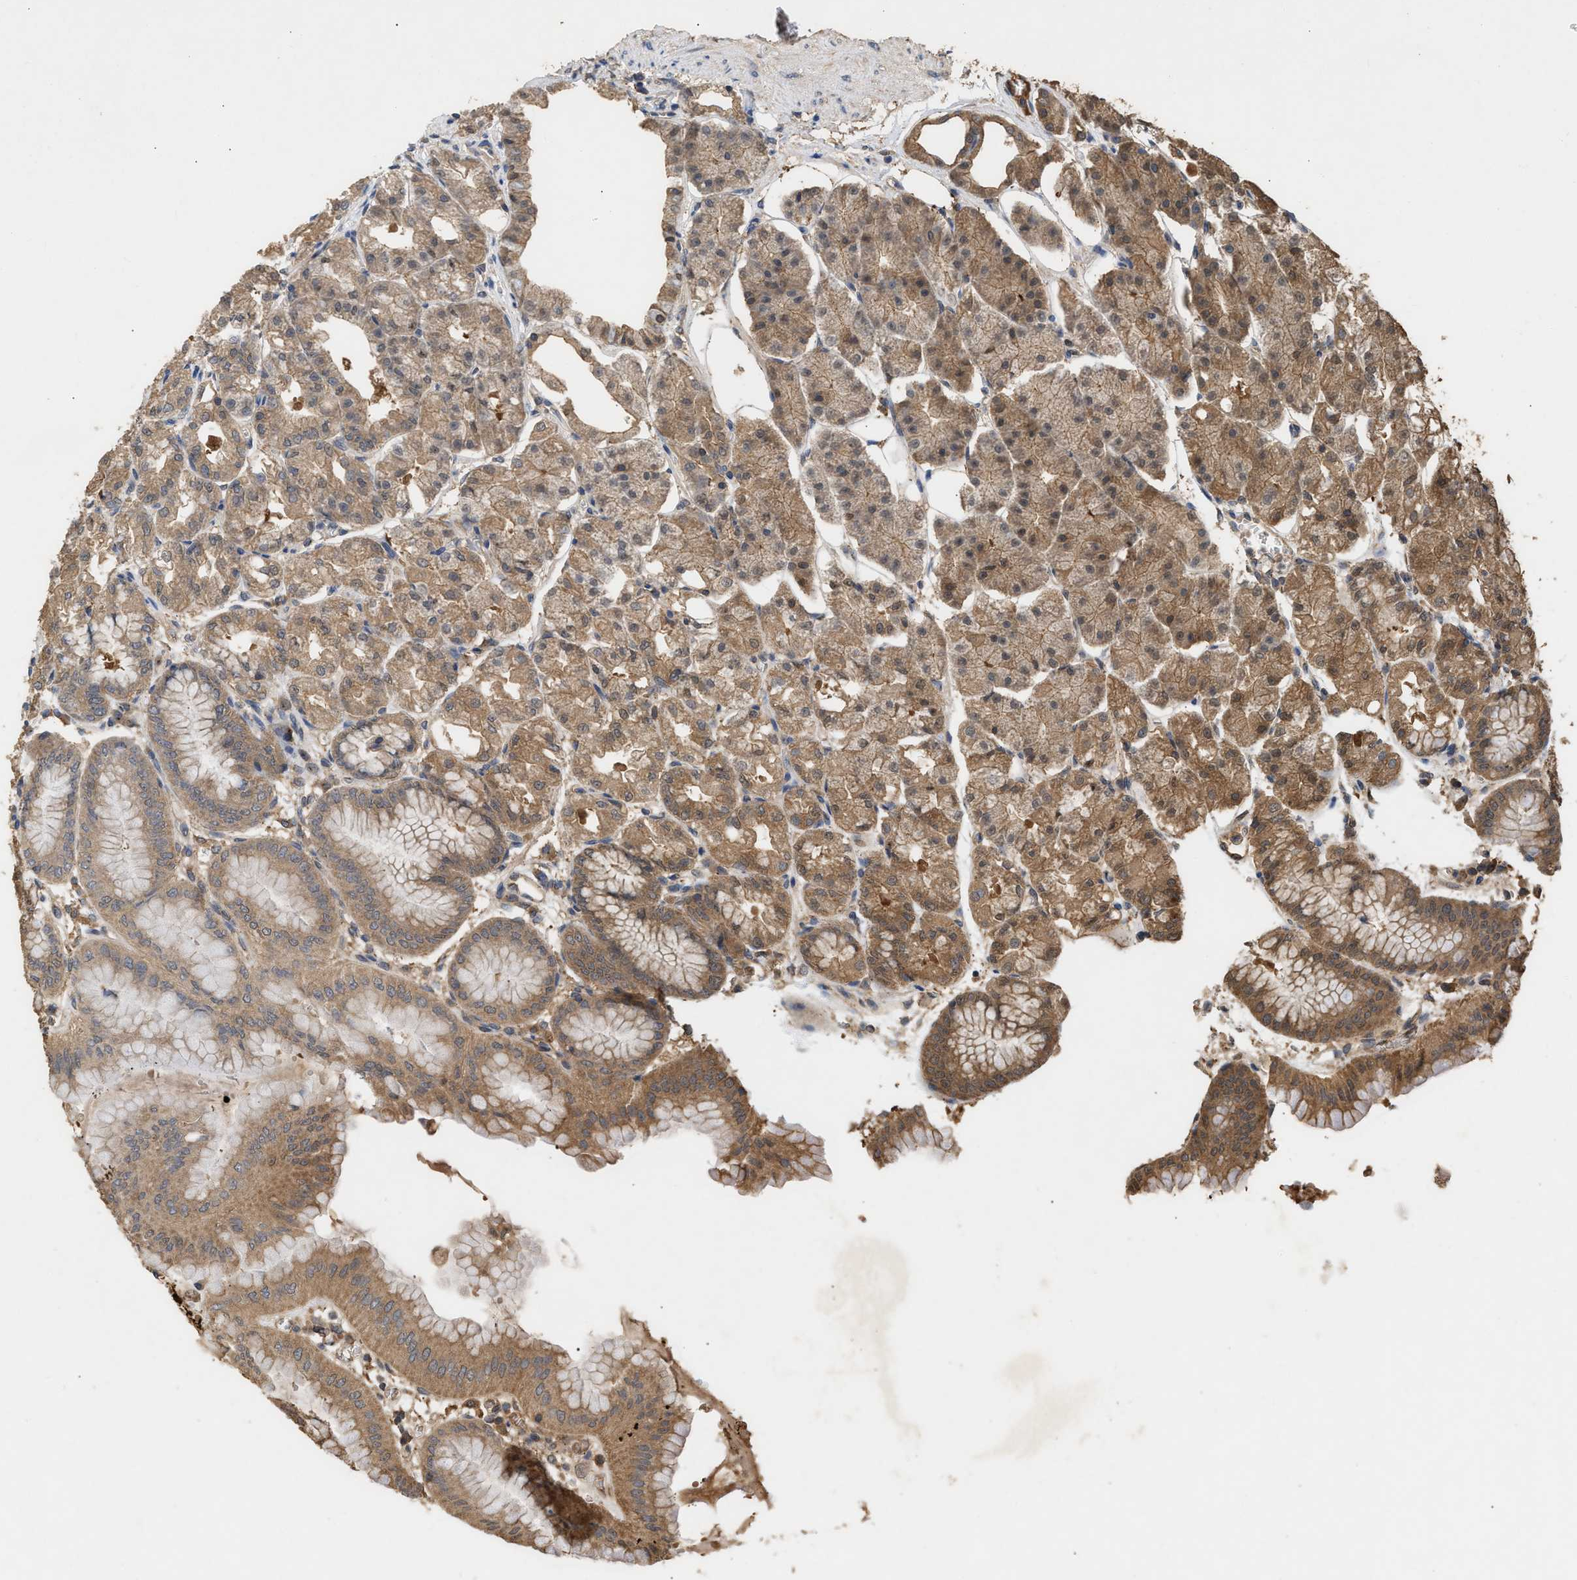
{"staining": {"intensity": "moderate", "quantity": ">75%", "location": "cytoplasmic/membranous,nuclear"}, "tissue": "stomach", "cell_type": "Glandular cells", "image_type": "normal", "snomed": [{"axis": "morphology", "description": "Normal tissue, NOS"}, {"axis": "topography", "description": "Stomach, lower"}], "caption": "Immunohistochemical staining of unremarkable stomach reveals >75% levels of moderate cytoplasmic/membranous,nuclear protein staining in approximately >75% of glandular cells. (Stains: DAB in brown, nuclei in blue, Microscopy: brightfield microscopy at high magnification).", "gene": "FITM1", "patient": {"sex": "male", "age": 71}}